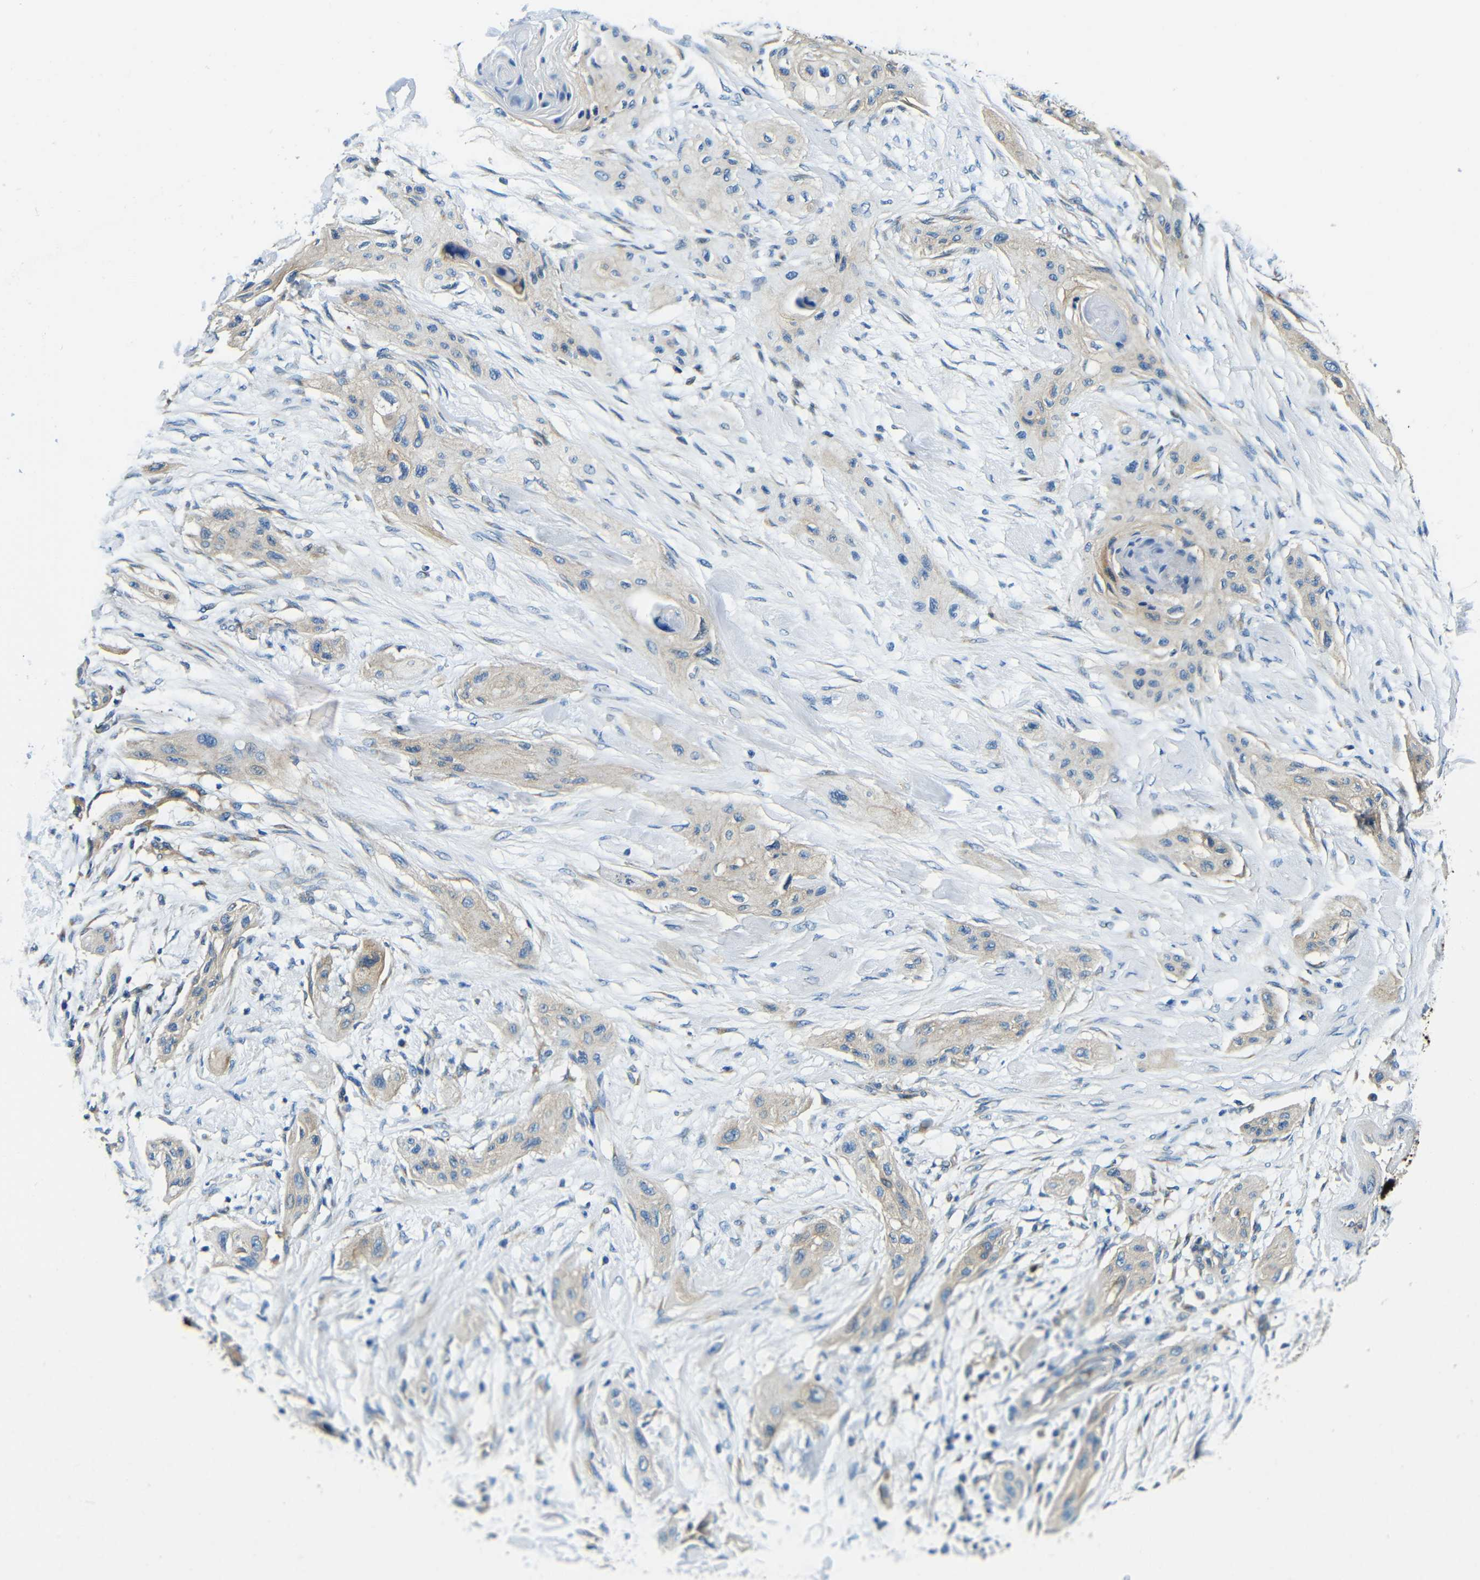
{"staining": {"intensity": "weak", "quantity": ">75%", "location": "cytoplasmic/membranous"}, "tissue": "lung cancer", "cell_type": "Tumor cells", "image_type": "cancer", "snomed": [{"axis": "morphology", "description": "Squamous cell carcinoma, NOS"}, {"axis": "topography", "description": "Lung"}], "caption": "Protein expression analysis of human lung squamous cell carcinoma reveals weak cytoplasmic/membranous expression in approximately >75% of tumor cells. Ihc stains the protein of interest in brown and the nuclei are stained blue.", "gene": "USO1", "patient": {"sex": "female", "age": 47}}